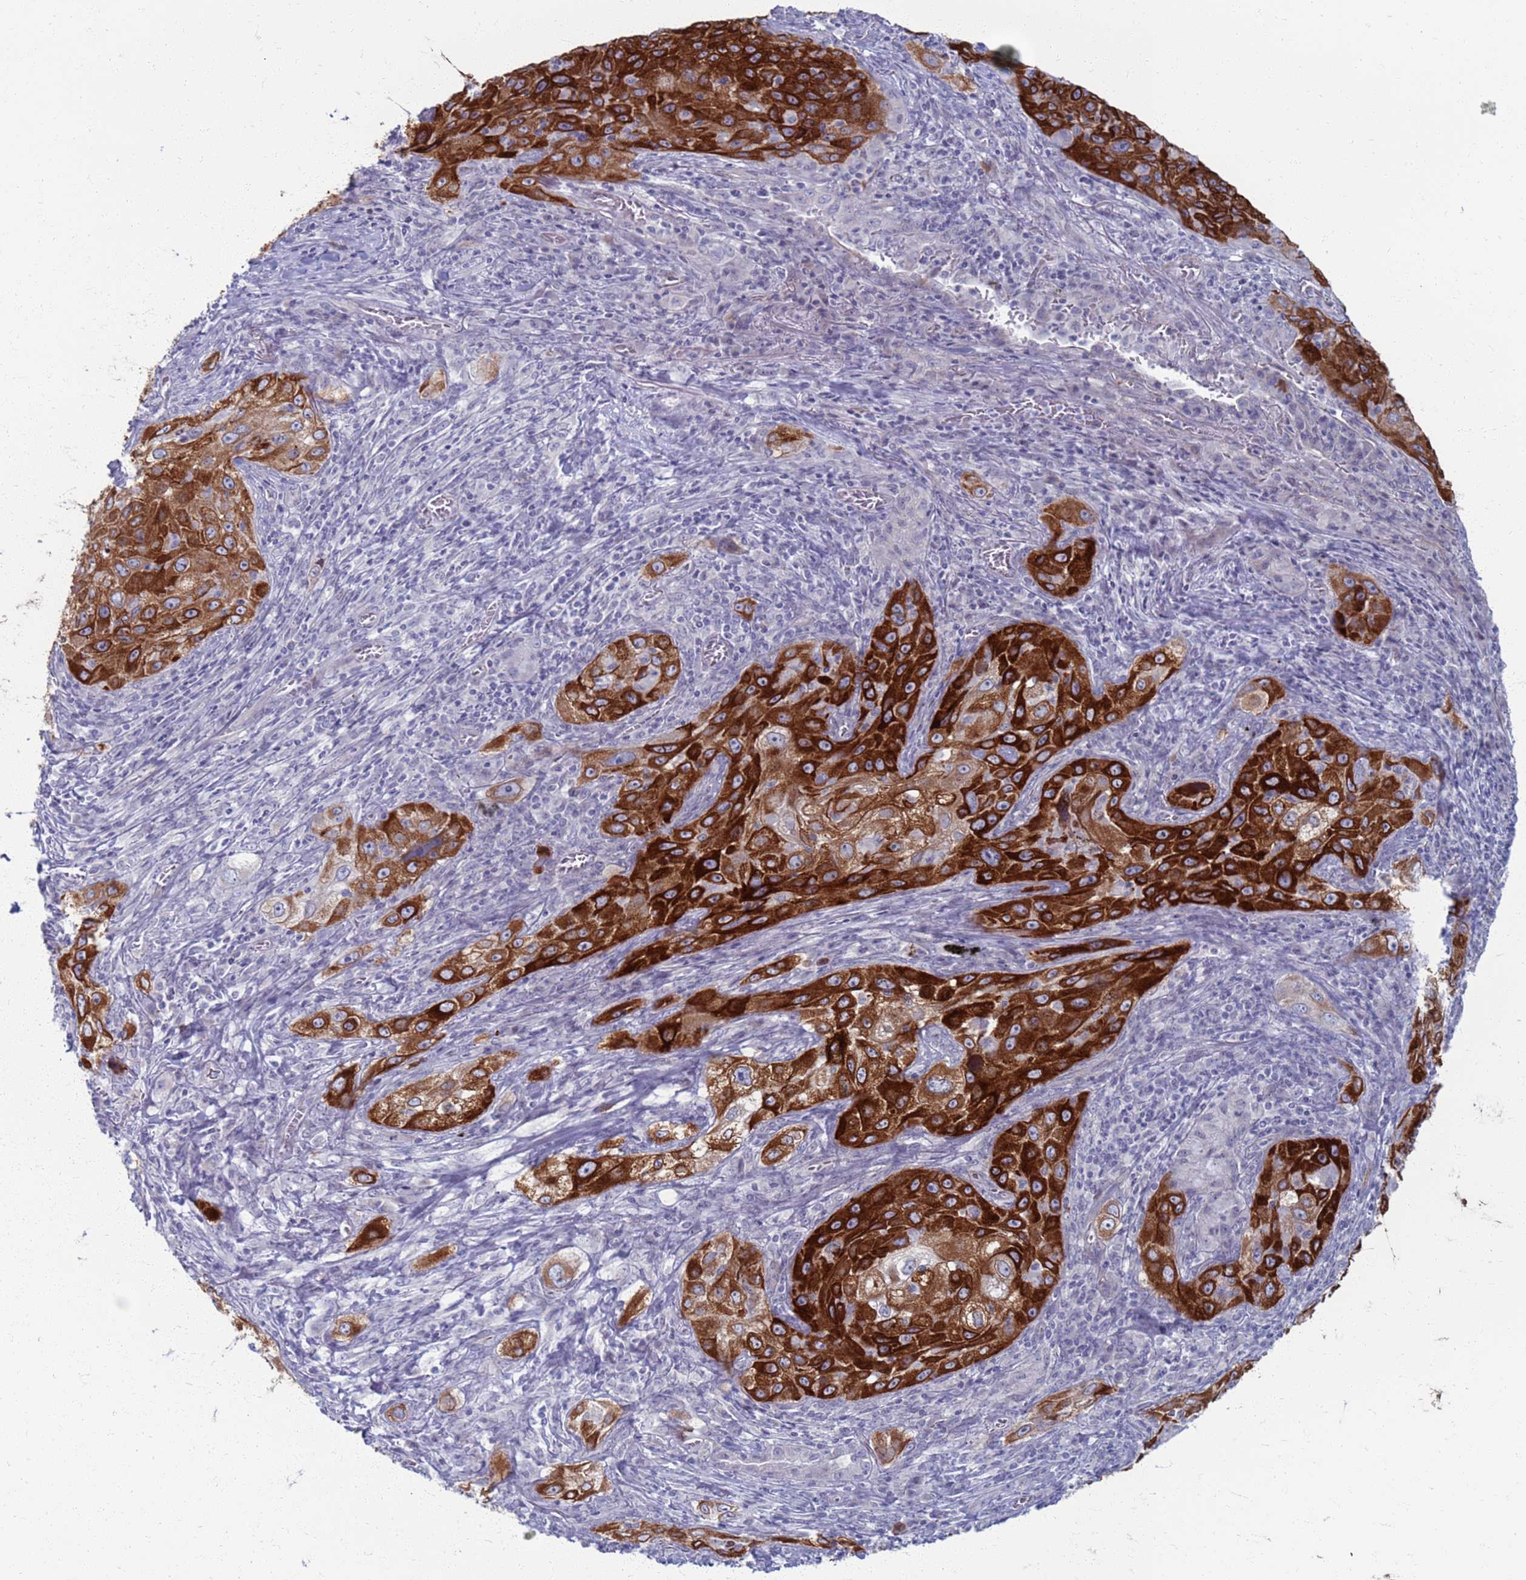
{"staining": {"intensity": "strong", "quantity": ">75%", "location": "cytoplasmic/membranous"}, "tissue": "lung cancer", "cell_type": "Tumor cells", "image_type": "cancer", "snomed": [{"axis": "morphology", "description": "Squamous cell carcinoma, NOS"}, {"axis": "topography", "description": "Lung"}], "caption": "This is a micrograph of immunohistochemistry (IHC) staining of lung cancer (squamous cell carcinoma), which shows strong expression in the cytoplasmic/membranous of tumor cells.", "gene": "CLCA2", "patient": {"sex": "female", "age": 69}}